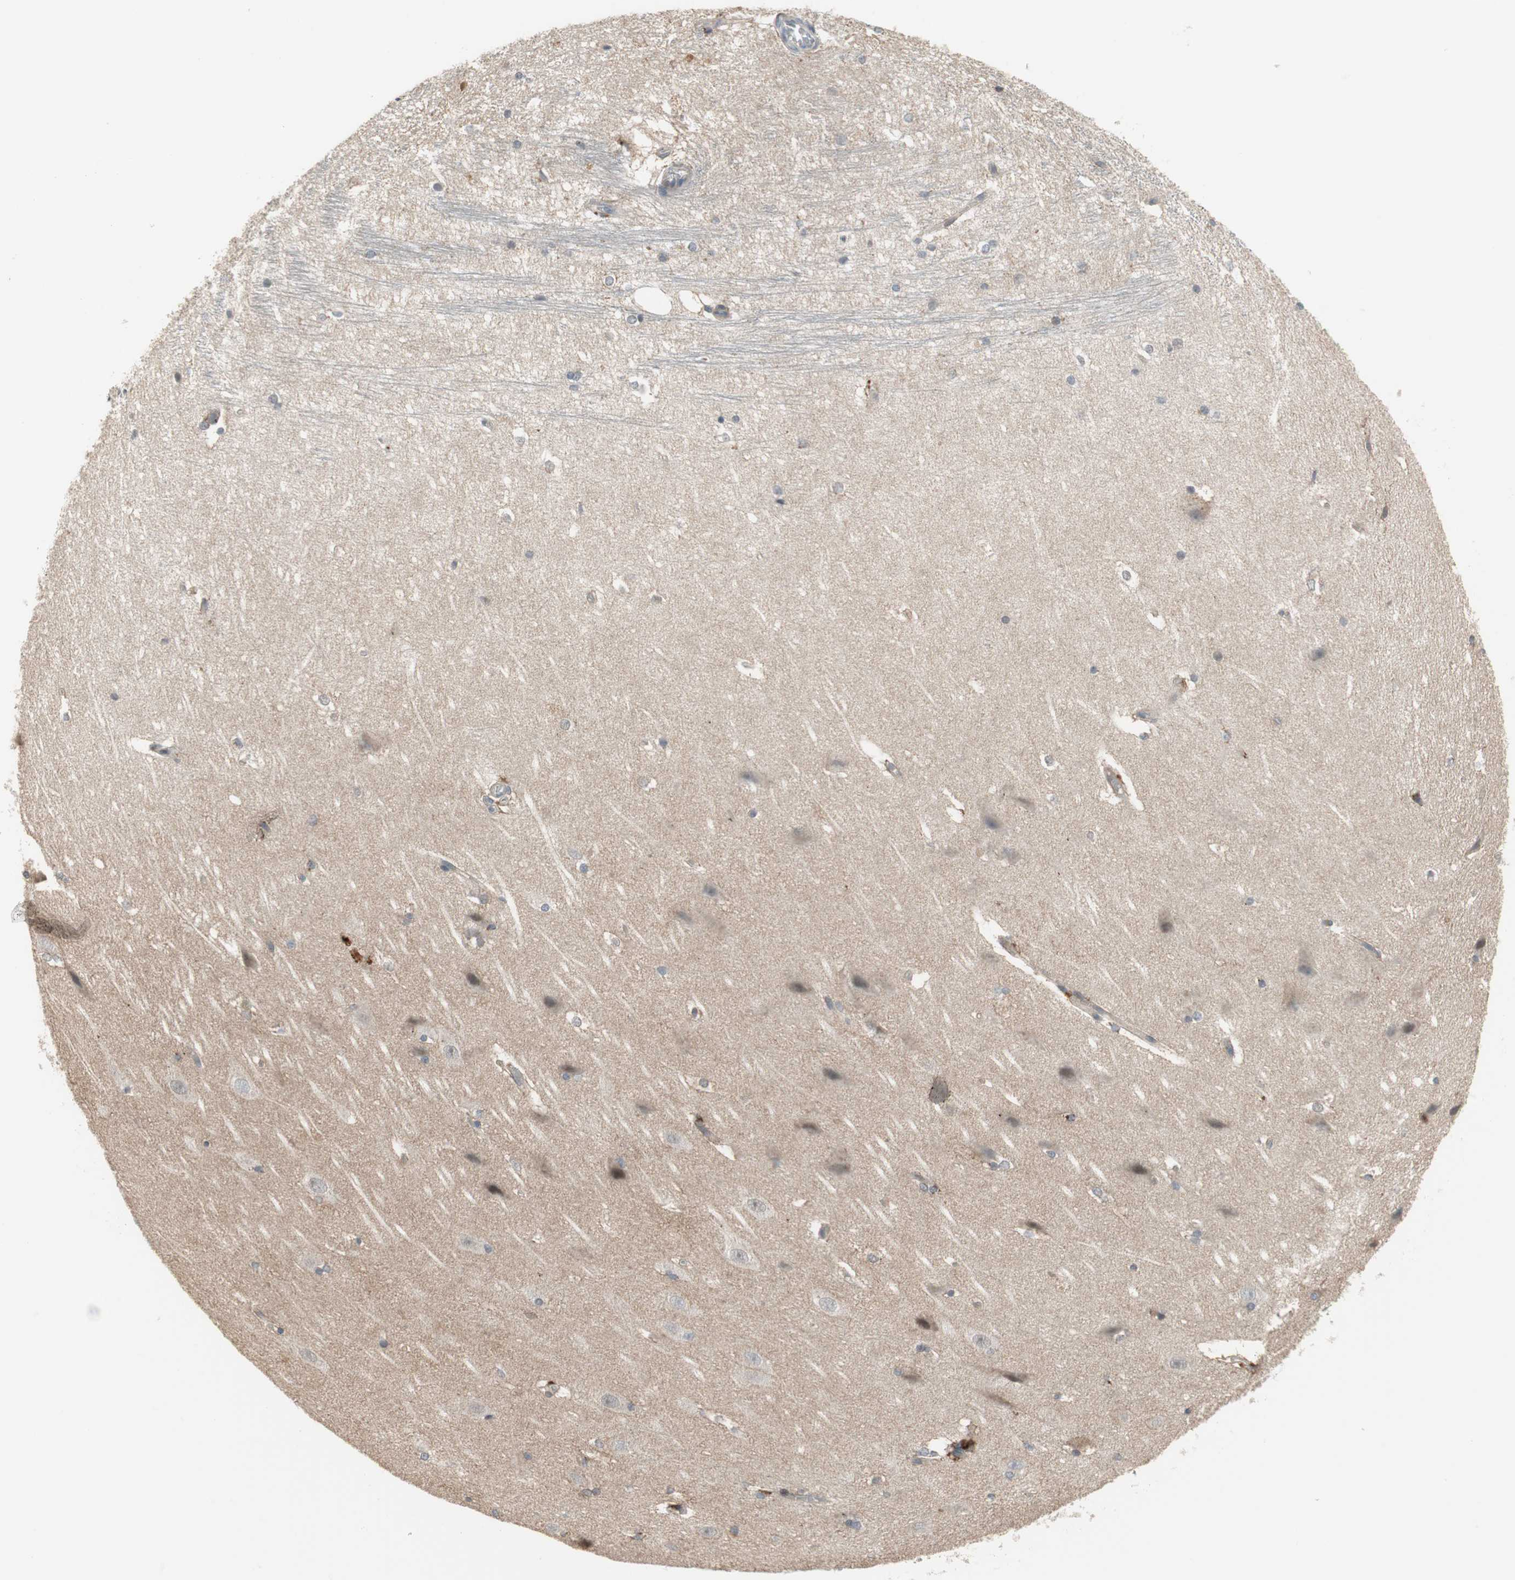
{"staining": {"intensity": "weak", "quantity": "25%-75%", "location": "cytoplasmic/membranous"}, "tissue": "hippocampus", "cell_type": "Glial cells", "image_type": "normal", "snomed": [{"axis": "morphology", "description": "Normal tissue, NOS"}, {"axis": "topography", "description": "Hippocampus"}], "caption": "Immunohistochemistry (IHC) image of normal hippocampus: hippocampus stained using immunohistochemistry (IHC) displays low levels of weak protein expression localized specifically in the cytoplasmic/membranous of glial cells, appearing as a cytoplasmic/membranous brown color.", "gene": "SNX4", "patient": {"sex": "female", "age": 19}}